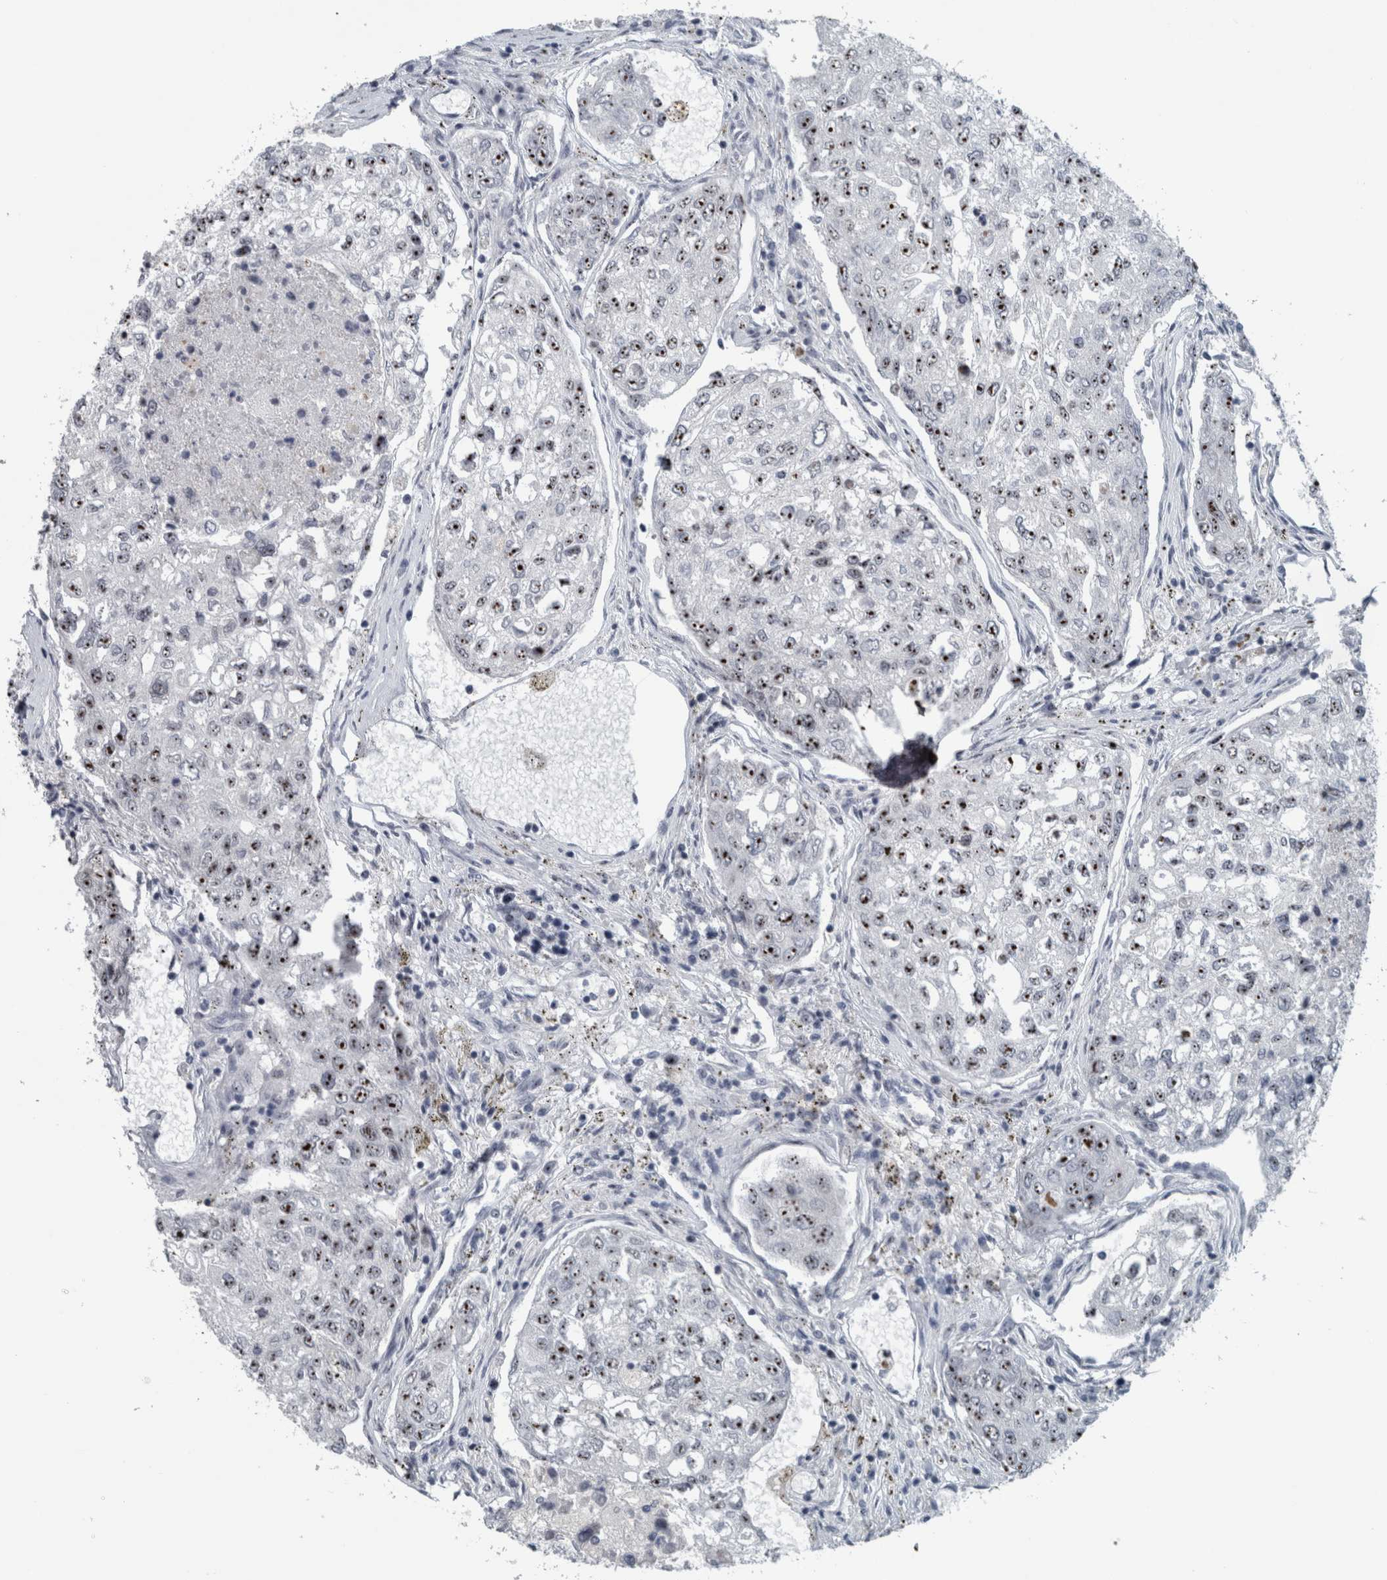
{"staining": {"intensity": "moderate", "quantity": ">75%", "location": "nuclear"}, "tissue": "urothelial cancer", "cell_type": "Tumor cells", "image_type": "cancer", "snomed": [{"axis": "morphology", "description": "Urothelial carcinoma, High grade"}, {"axis": "topography", "description": "Lymph node"}, {"axis": "topography", "description": "Urinary bladder"}], "caption": "Approximately >75% of tumor cells in urothelial carcinoma (high-grade) show moderate nuclear protein positivity as visualized by brown immunohistochemical staining.", "gene": "UTP6", "patient": {"sex": "male", "age": 51}}